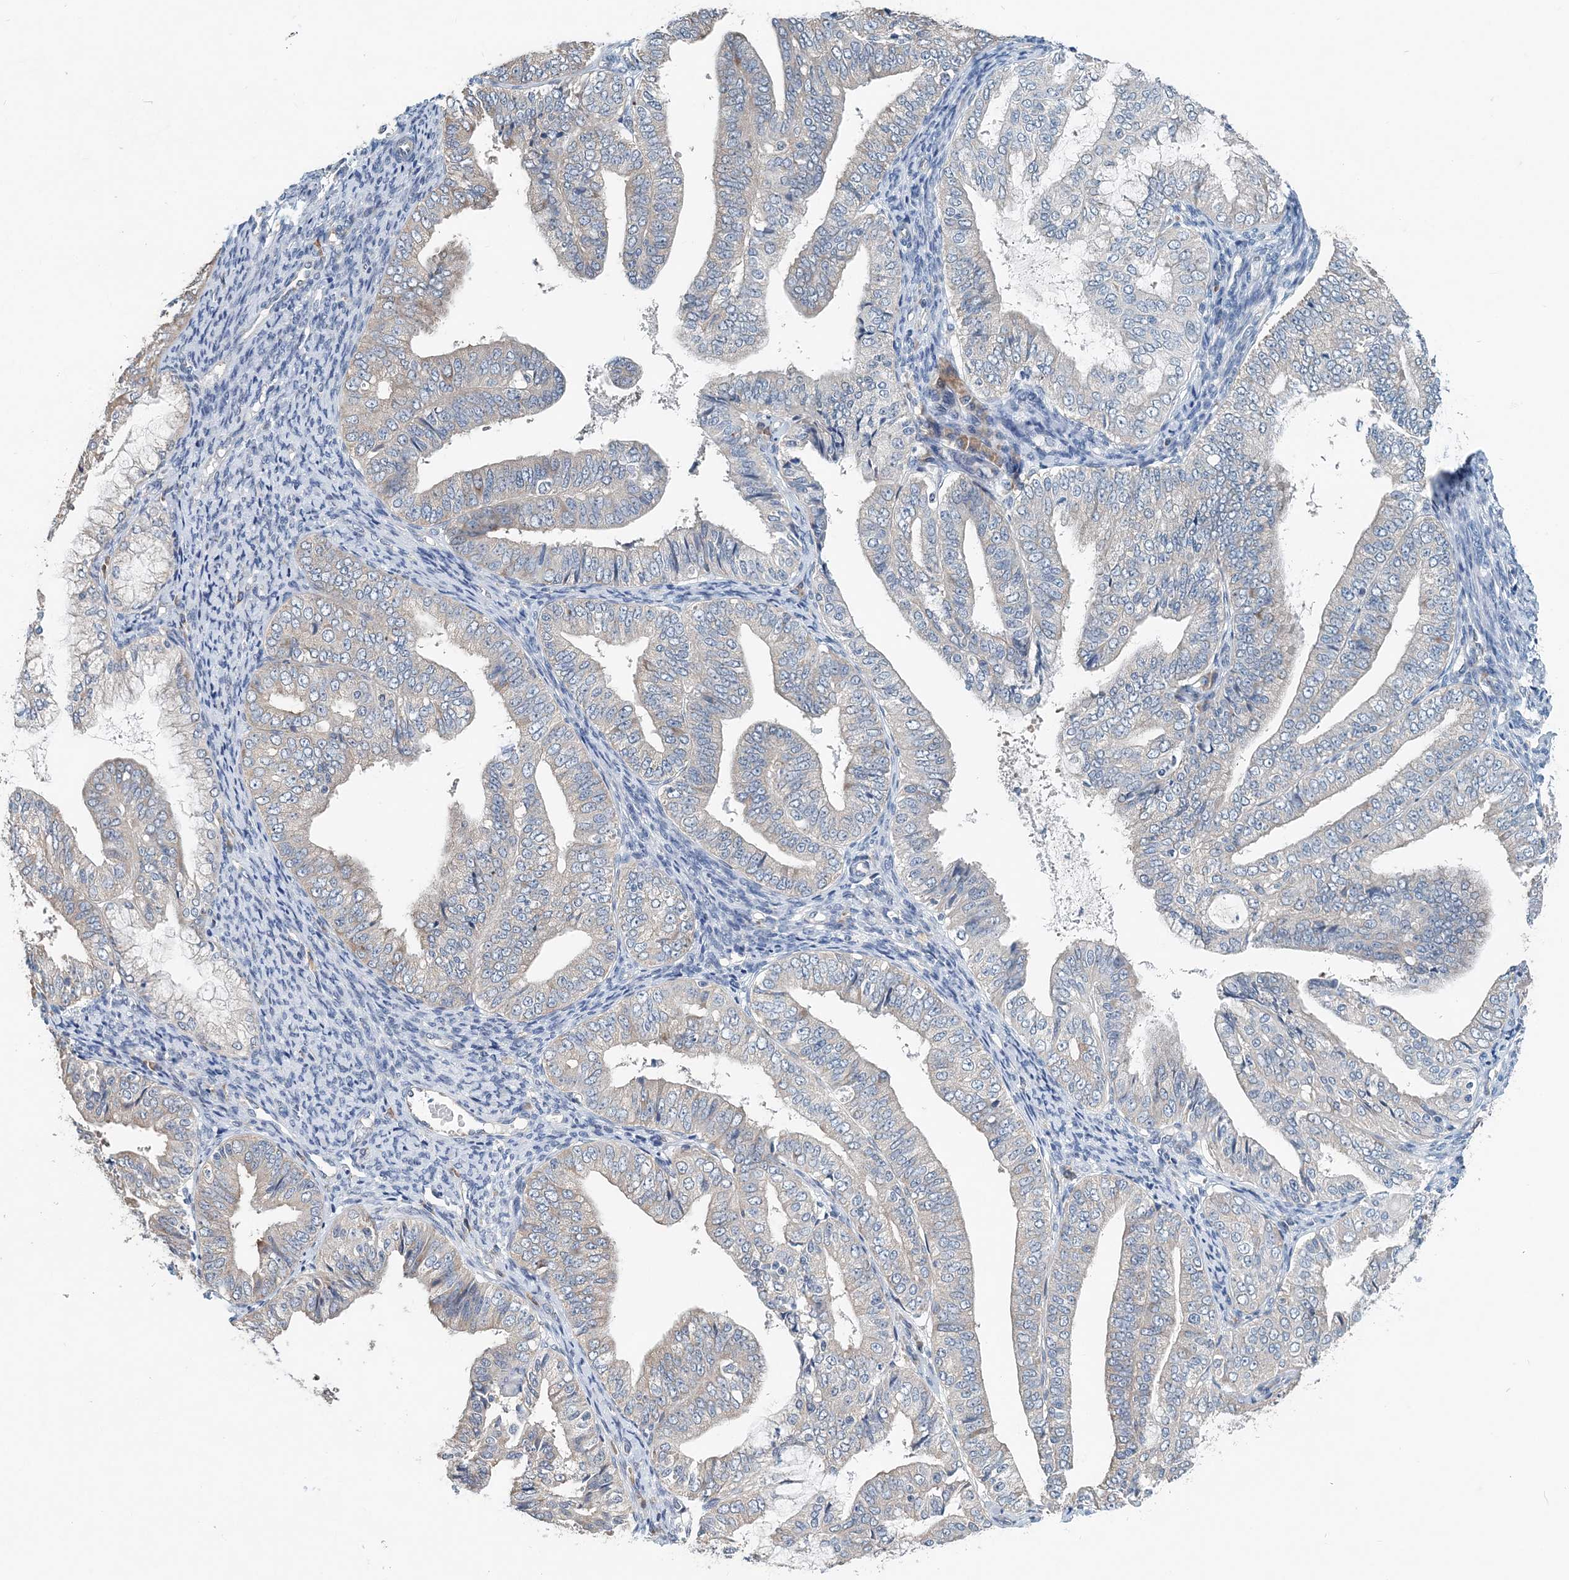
{"staining": {"intensity": "negative", "quantity": "none", "location": "none"}, "tissue": "endometrial cancer", "cell_type": "Tumor cells", "image_type": "cancer", "snomed": [{"axis": "morphology", "description": "Adenocarcinoma, NOS"}, {"axis": "topography", "description": "Endometrium"}], "caption": "Immunohistochemistry (IHC) of endometrial cancer displays no expression in tumor cells.", "gene": "EEF1A2", "patient": {"sex": "female", "age": 63}}